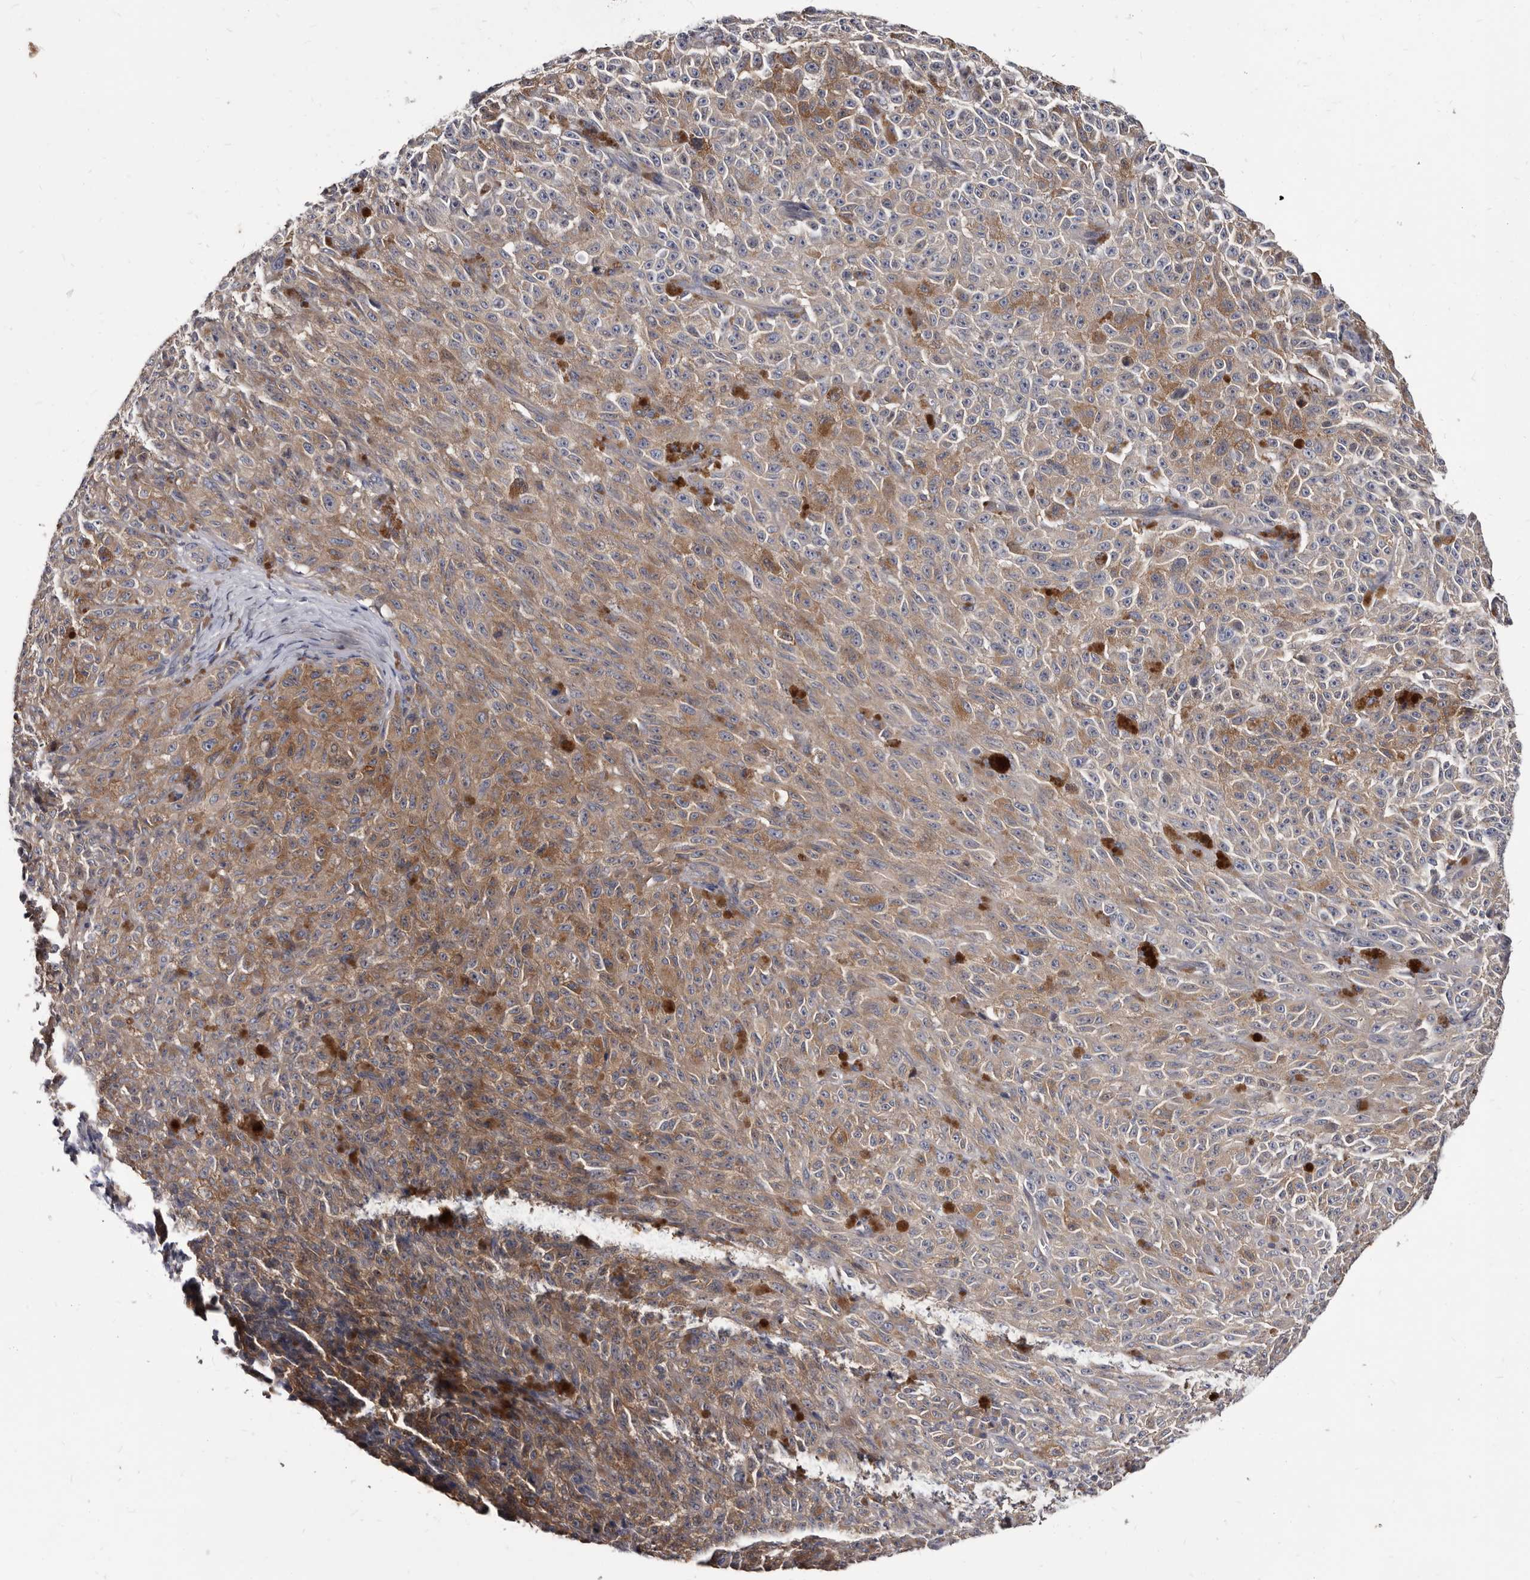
{"staining": {"intensity": "moderate", "quantity": "25%-75%", "location": "cytoplasmic/membranous"}, "tissue": "melanoma", "cell_type": "Tumor cells", "image_type": "cancer", "snomed": [{"axis": "morphology", "description": "Malignant melanoma, NOS"}, {"axis": "topography", "description": "Skin"}], "caption": "Immunohistochemical staining of malignant melanoma exhibits moderate cytoplasmic/membranous protein positivity in approximately 25%-75% of tumor cells.", "gene": "ABCF2", "patient": {"sex": "female", "age": 82}}